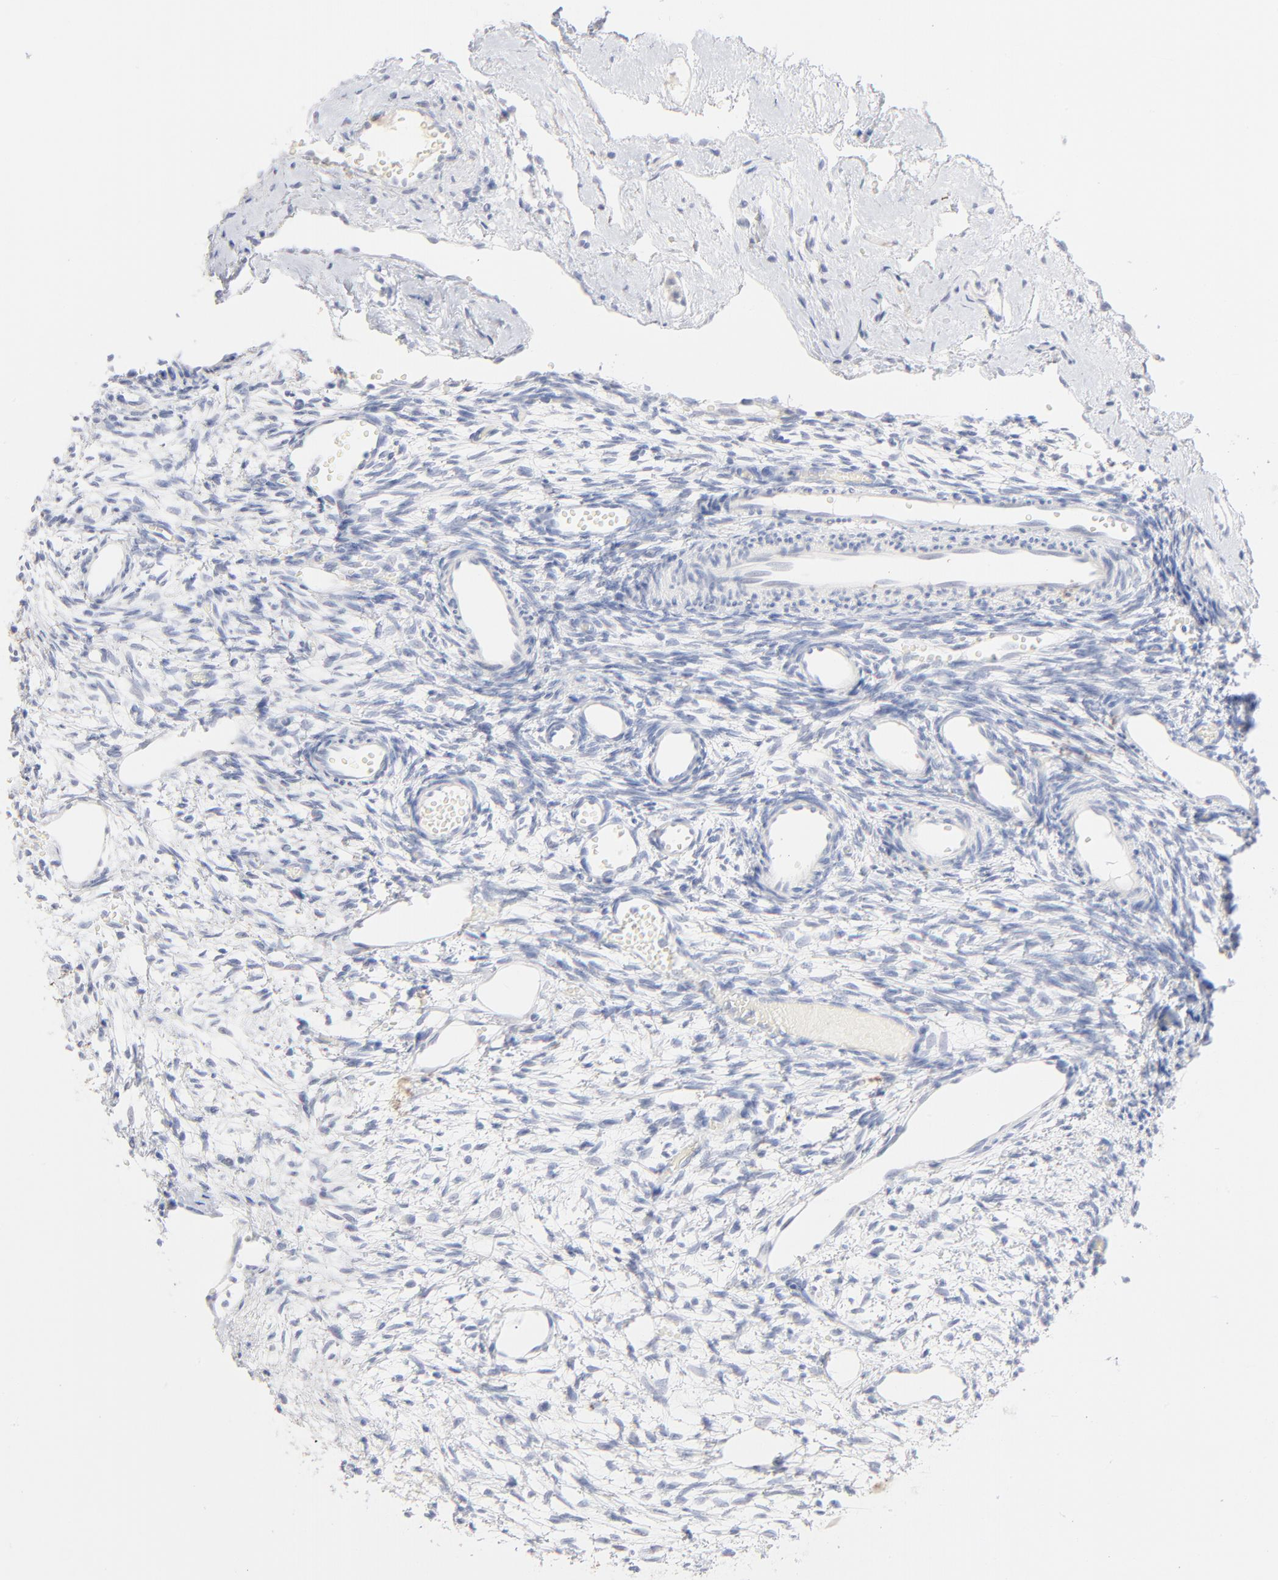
{"staining": {"intensity": "negative", "quantity": "none", "location": "none"}, "tissue": "ovary", "cell_type": "Follicle cells", "image_type": "normal", "snomed": [{"axis": "morphology", "description": "Normal tissue, NOS"}, {"axis": "topography", "description": "Ovary"}], "caption": "Follicle cells show no significant protein expression in benign ovary.", "gene": "ONECUT1", "patient": {"sex": "female", "age": 35}}